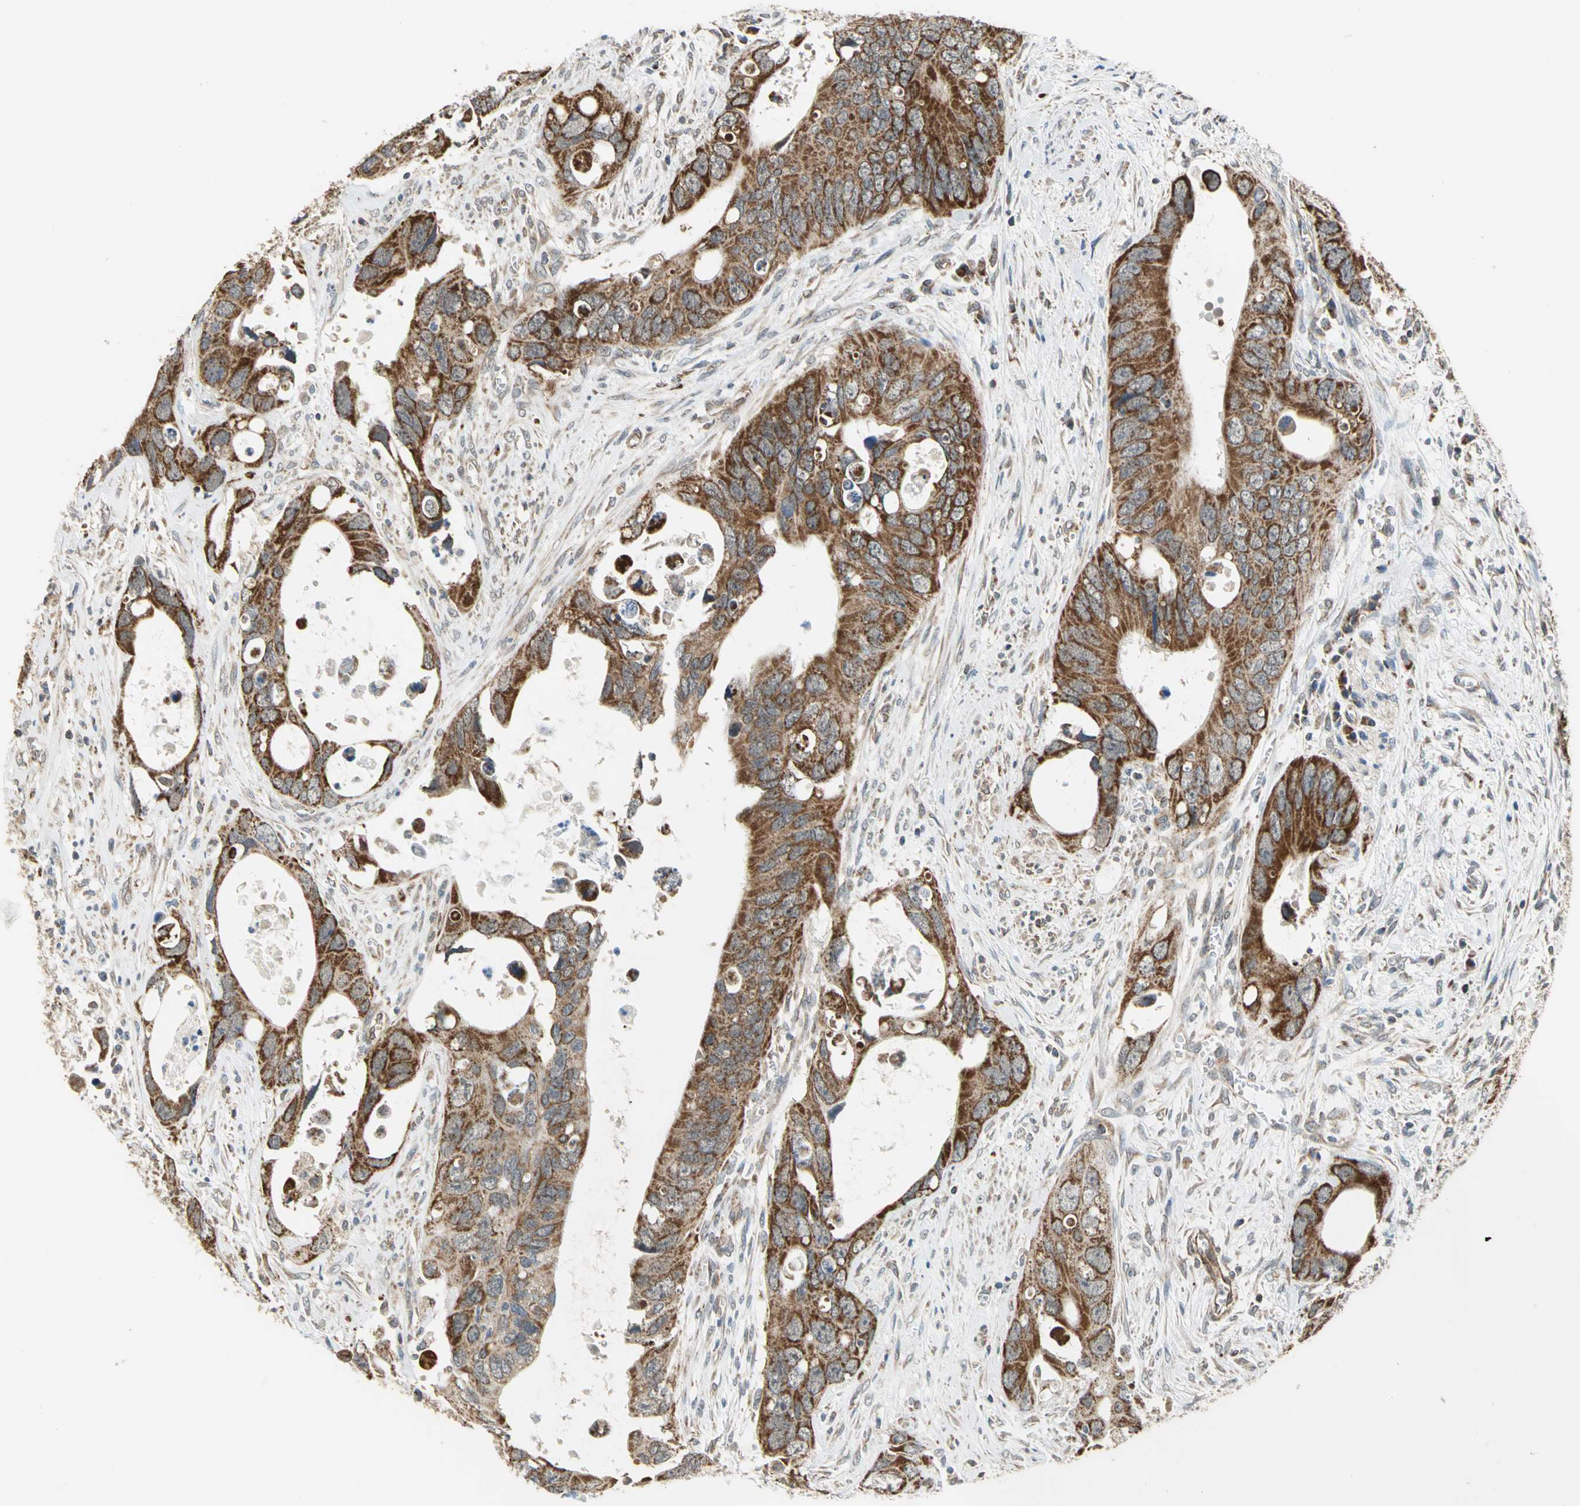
{"staining": {"intensity": "strong", "quantity": ">75%", "location": "cytoplasmic/membranous"}, "tissue": "colorectal cancer", "cell_type": "Tumor cells", "image_type": "cancer", "snomed": [{"axis": "morphology", "description": "Adenocarcinoma, NOS"}, {"axis": "topography", "description": "Rectum"}], "caption": "This image shows adenocarcinoma (colorectal) stained with immunohistochemistry (IHC) to label a protein in brown. The cytoplasmic/membranous of tumor cells show strong positivity for the protein. Nuclei are counter-stained blue.", "gene": "MRPS22", "patient": {"sex": "male", "age": 70}}